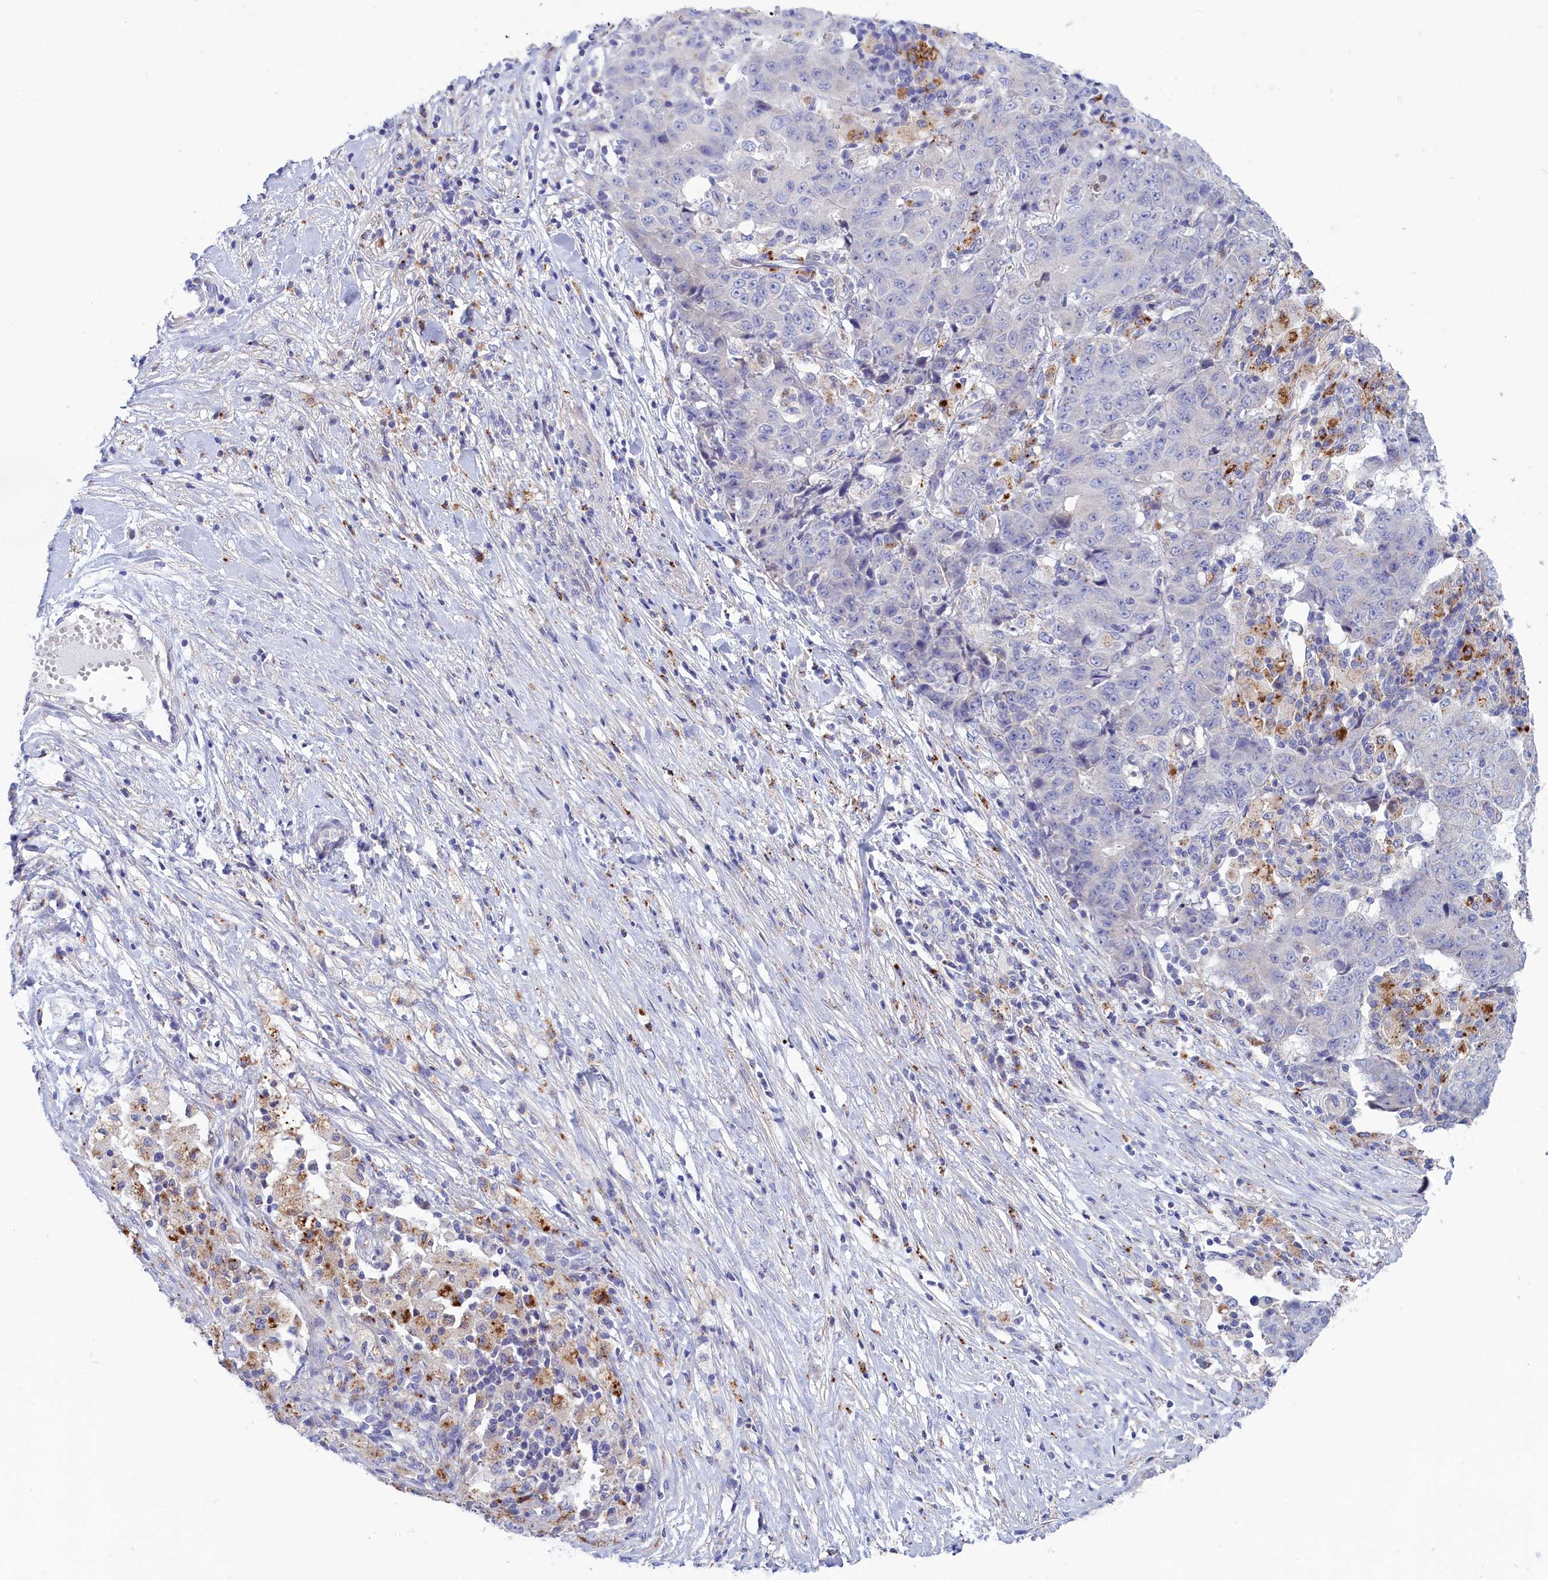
{"staining": {"intensity": "negative", "quantity": "none", "location": "none"}, "tissue": "ovarian cancer", "cell_type": "Tumor cells", "image_type": "cancer", "snomed": [{"axis": "morphology", "description": "Carcinoma, endometroid"}, {"axis": "topography", "description": "Ovary"}], "caption": "DAB (3,3'-diaminobenzidine) immunohistochemical staining of human ovarian cancer (endometroid carcinoma) displays no significant expression in tumor cells.", "gene": "WDR6", "patient": {"sex": "female", "age": 42}}